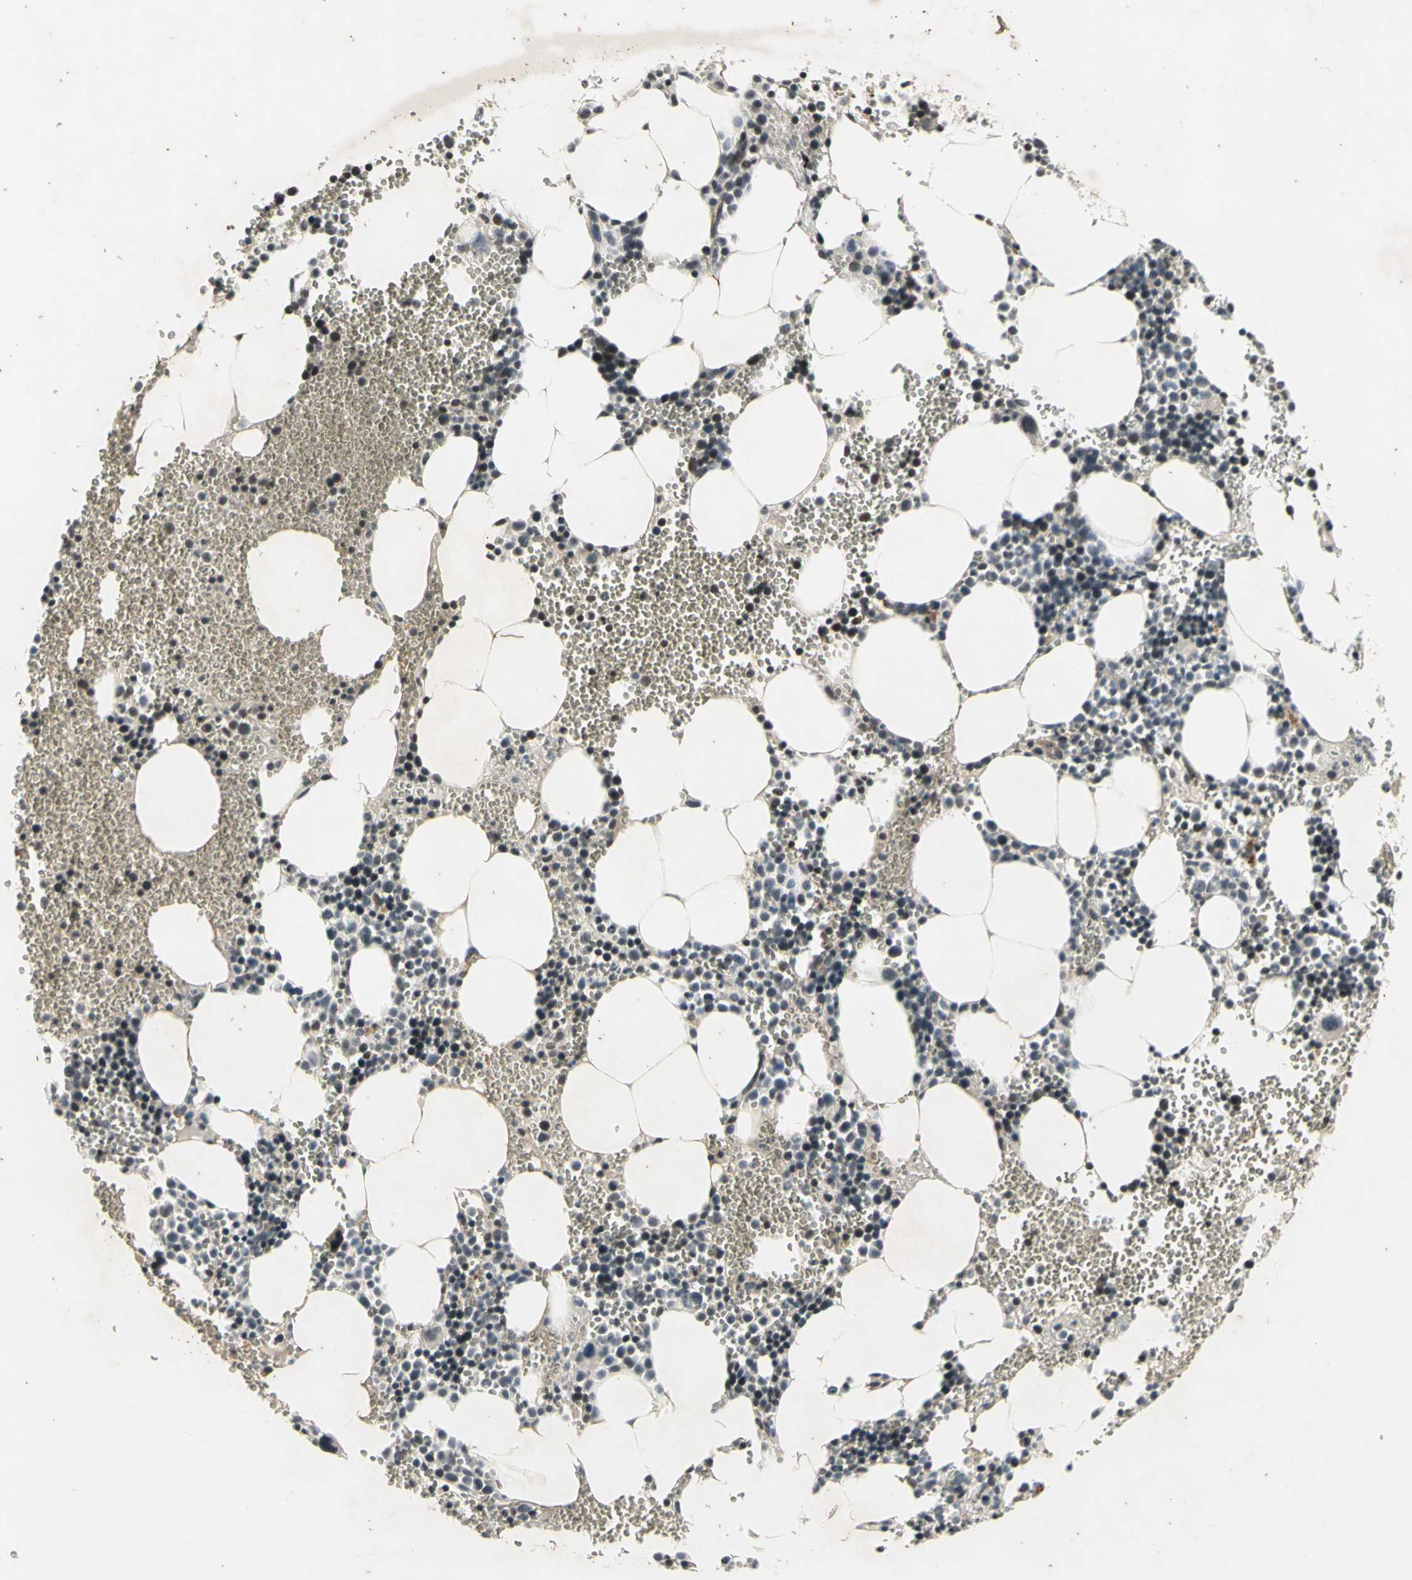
{"staining": {"intensity": "moderate", "quantity": "<25%", "location": "cytoplasmic/membranous,nuclear"}, "tissue": "bone marrow", "cell_type": "Hematopoietic cells", "image_type": "normal", "snomed": [{"axis": "morphology", "description": "Normal tissue, NOS"}, {"axis": "morphology", "description": "Inflammation, NOS"}, {"axis": "topography", "description": "Bone marrow"}], "caption": "The histopathology image shows staining of normal bone marrow, revealing moderate cytoplasmic/membranous,nuclear protein expression (brown color) within hematopoietic cells.", "gene": "EFNB2", "patient": {"sex": "male", "age": 42}}